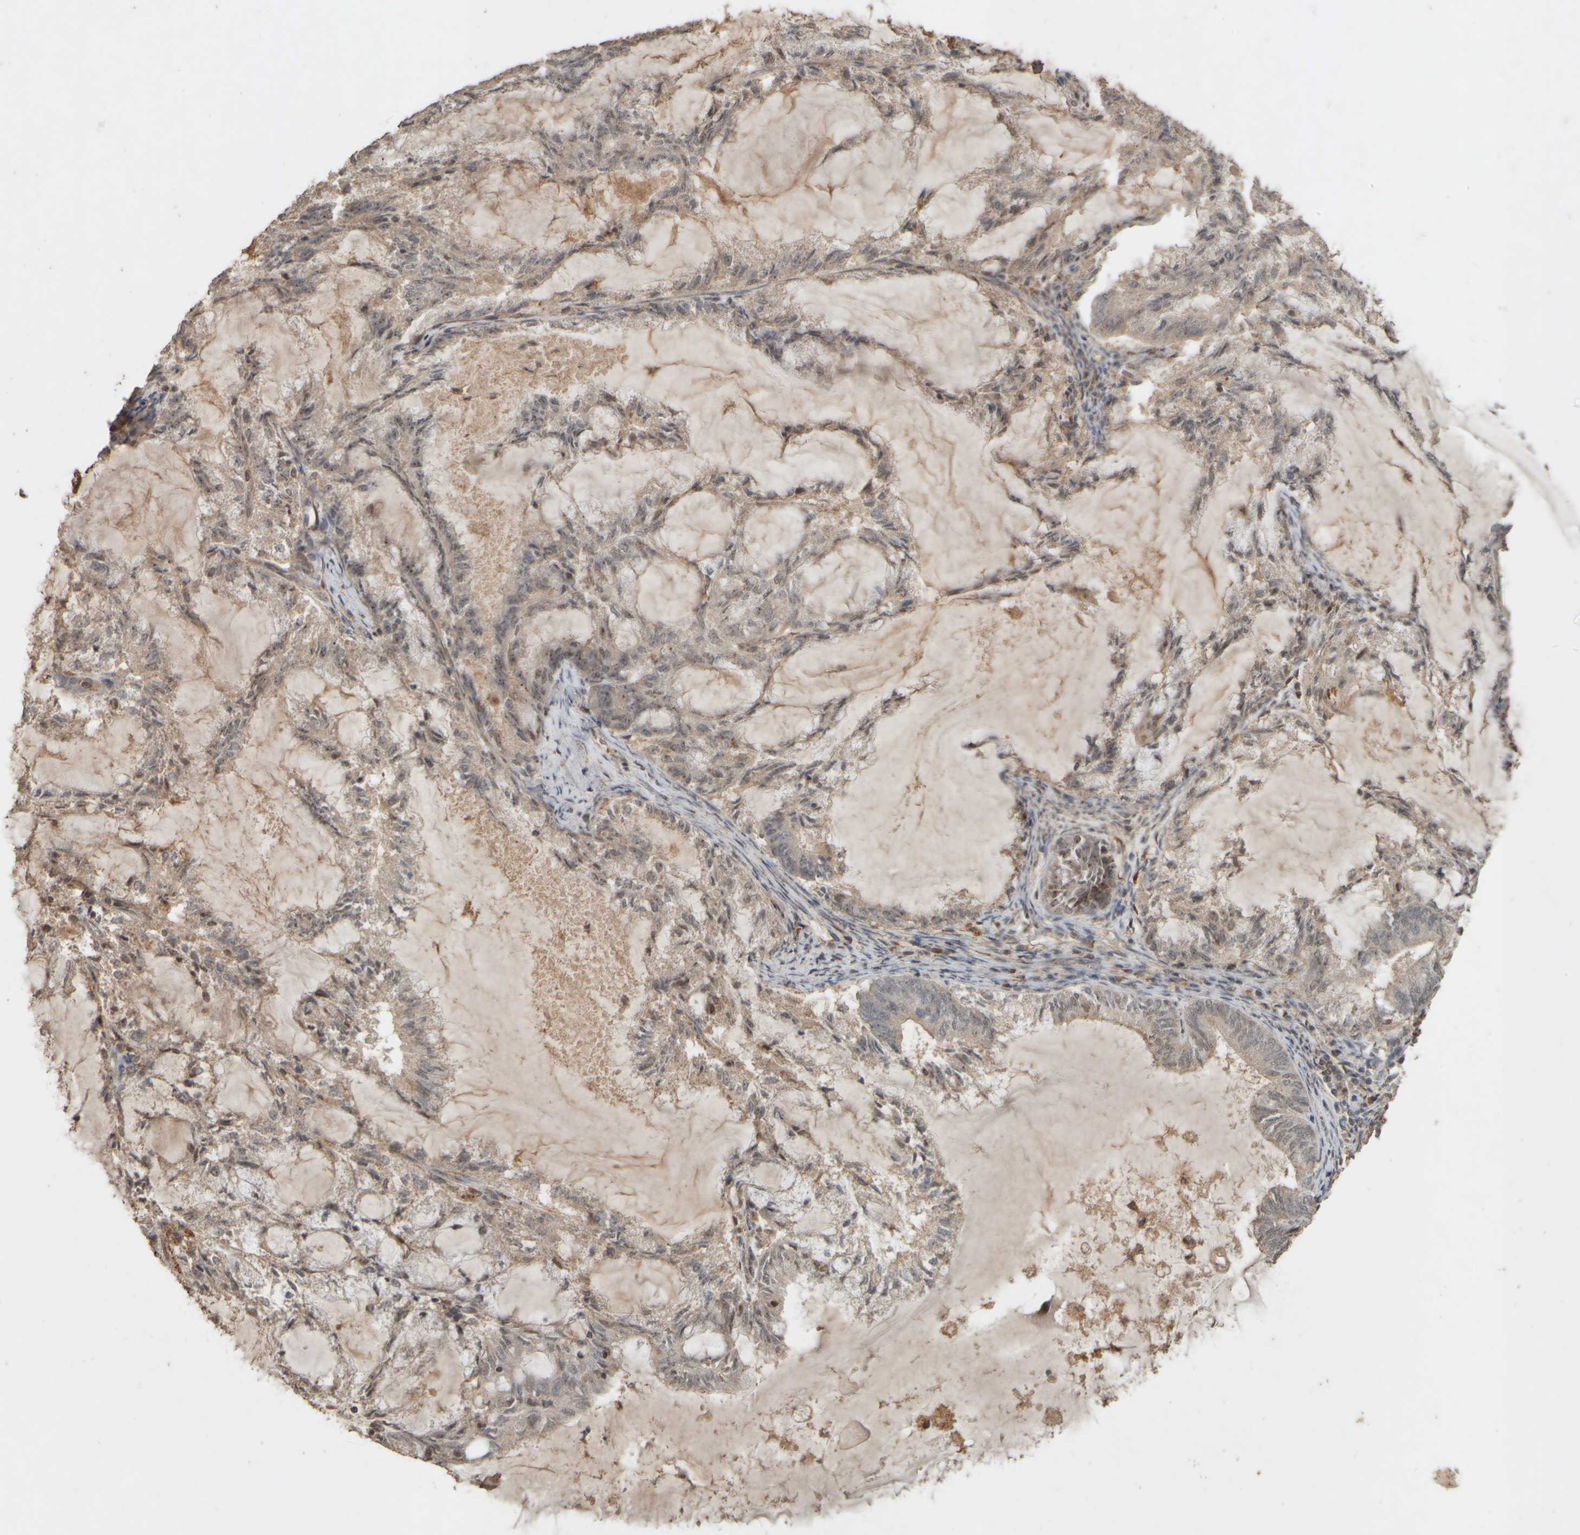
{"staining": {"intensity": "weak", "quantity": "25%-75%", "location": "cytoplasmic/membranous,nuclear"}, "tissue": "endometrial cancer", "cell_type": "Tumor cells", "image_type": "cancer", "snomed": [{"axis": "morphology", "description": "Adenocarcinoma, NOS"}, {"axis": "topography", "description": "Endometrium"}], "caption": "IHC of human adenocarcinoma (endometrial) demonstrates low levels of weak cytoplasmic/membranous and nuclear expression in about 25%-75% of tumor cells.", "gene": "SPHK1", "patient": {"sex": "female", "age": 86}}